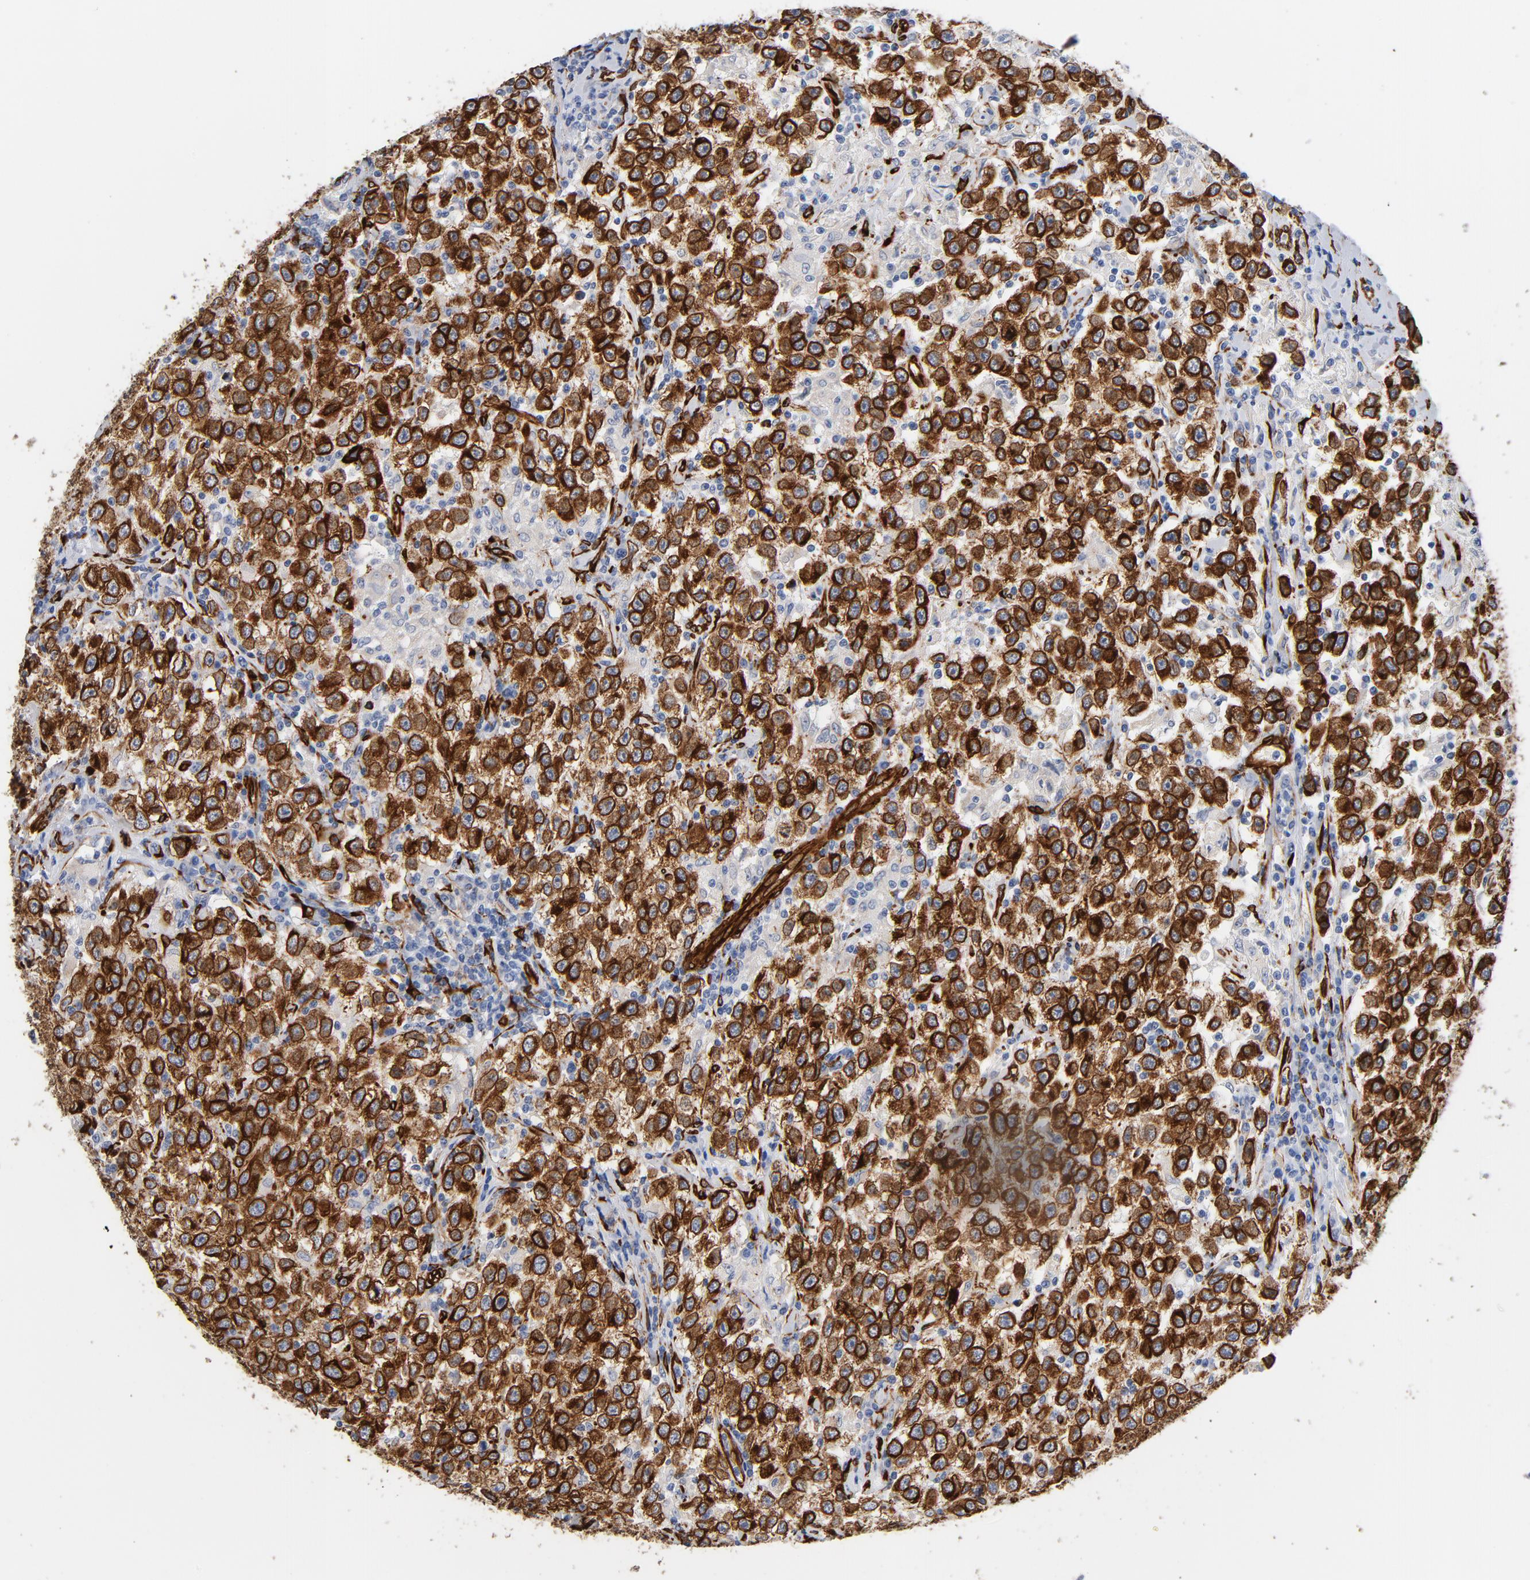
{"staining": {"intensity": "strong", "quantity": ">75%", "location": "cytoplasmic/membranous"}, "tissue": "testis cancer", "cell_type": "Tumor cells", "image_type": "cancer", "snomed": [{"axis": "morphology", "description": "Seminoma, NOS"}, {"axis": "topography", "description": "Testis"}], "caption": "Immunohistochemistry of human testis cancer (seminoma) displays high levels of strong cytoplasmic/membranous staining in approximately >75% of tumor cells.", "gene": "SERPINH1", "patient": {"sex": "male", "age": 41}}